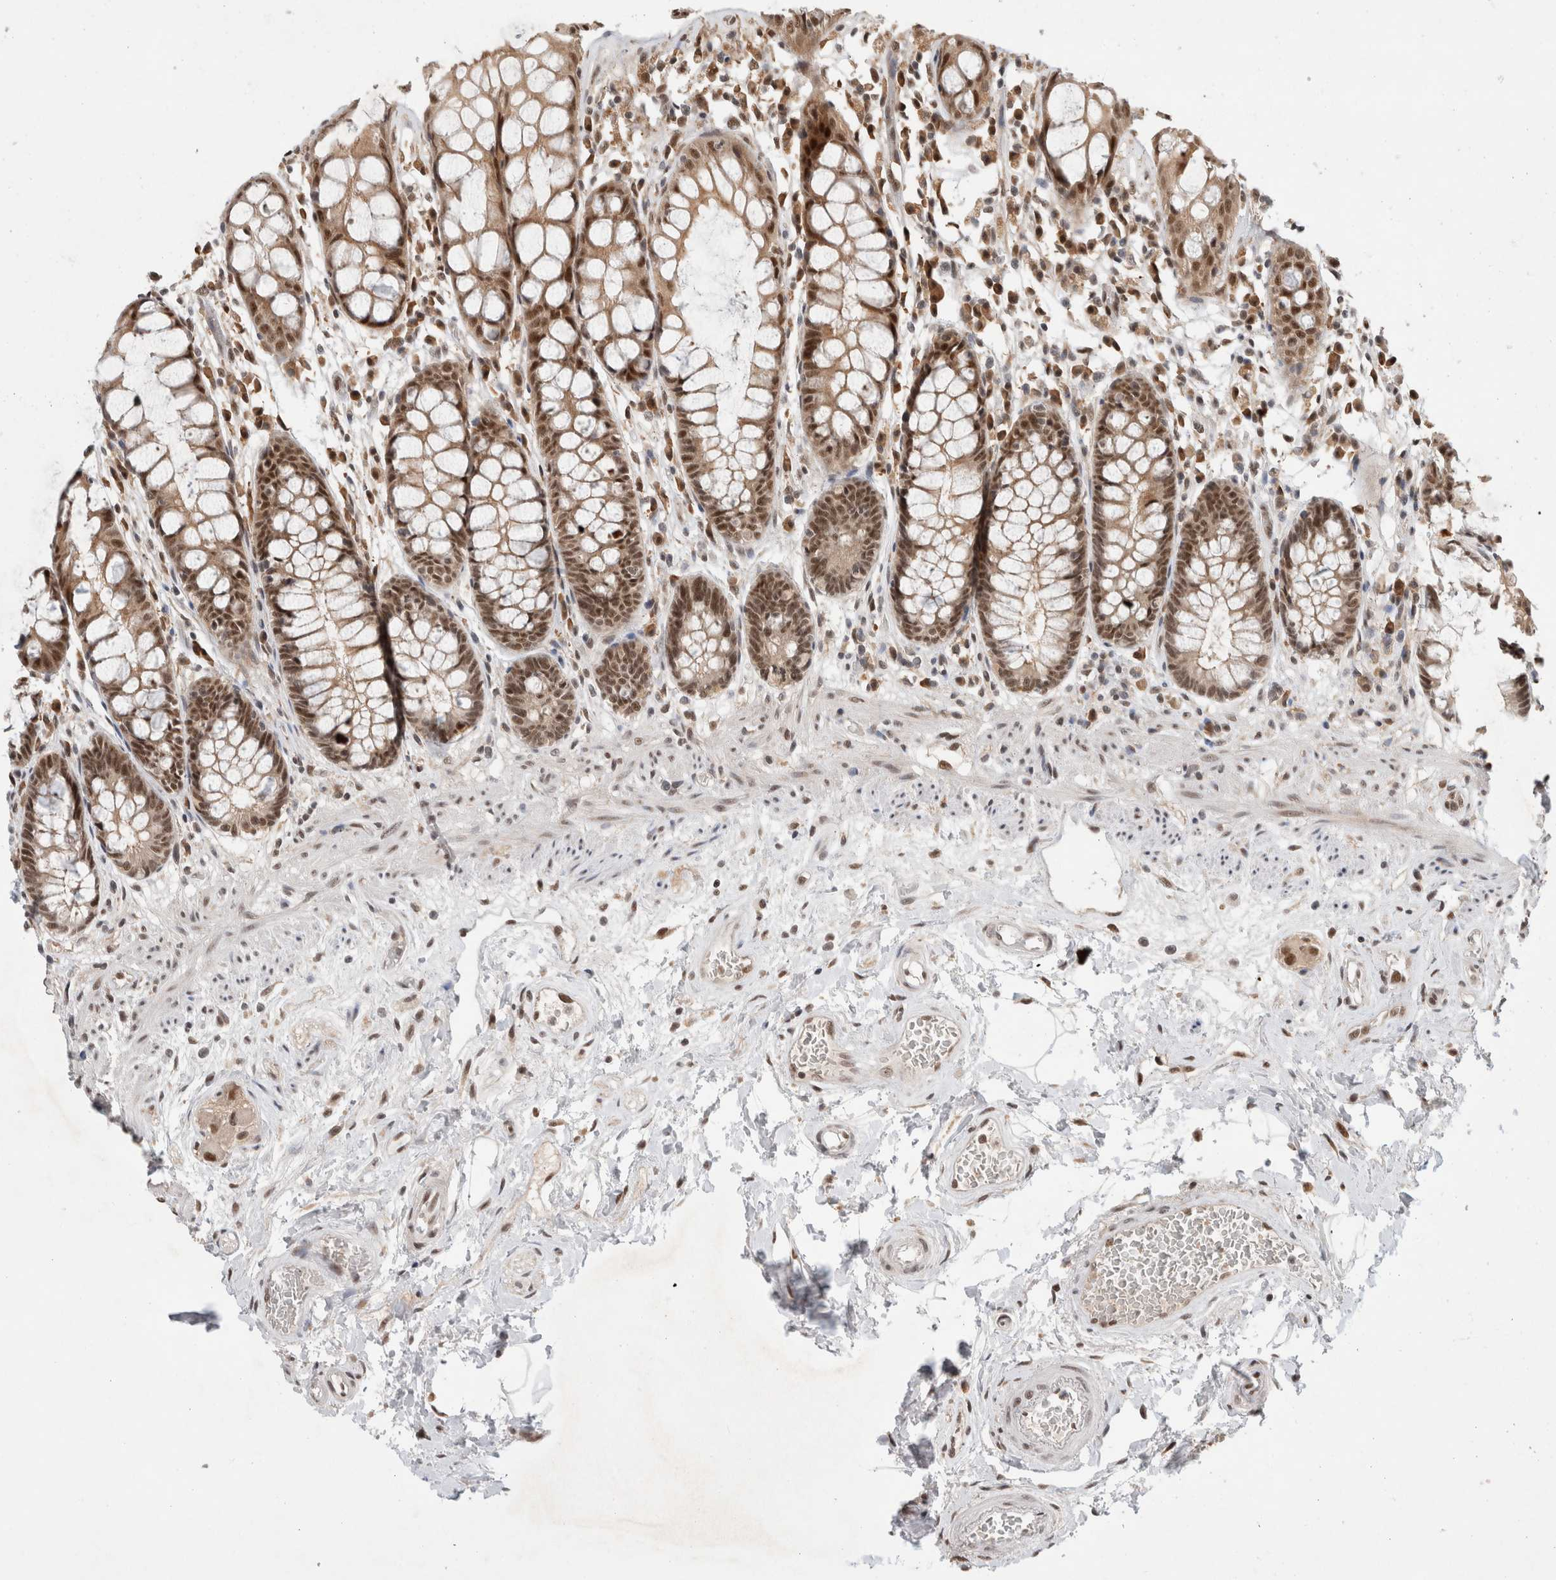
{"staining": {"intensity": "strong", "quantity": ">75%", "location": "cytoplasmic/membranous,nuclear"}, "tissue": "rectum", "cell_type": "Glandular cells", "image_type": "normal", "snomed": [{"axis": "morphology", "description": "Normal tissue, NOS"}, {"axis": "topography", "description": "Rectum"}], "caption": "Immunohistochemistry (DAB (3,3'-diaminobenzidine)) staining of unremarkable human rectum demonstrates strong cytoplasmic/membranous,nuclear protein positivity in approximately >75% of glandular cells.", "gene": "NCAPG2", "patient": {"sex": "male", "age": 64}}